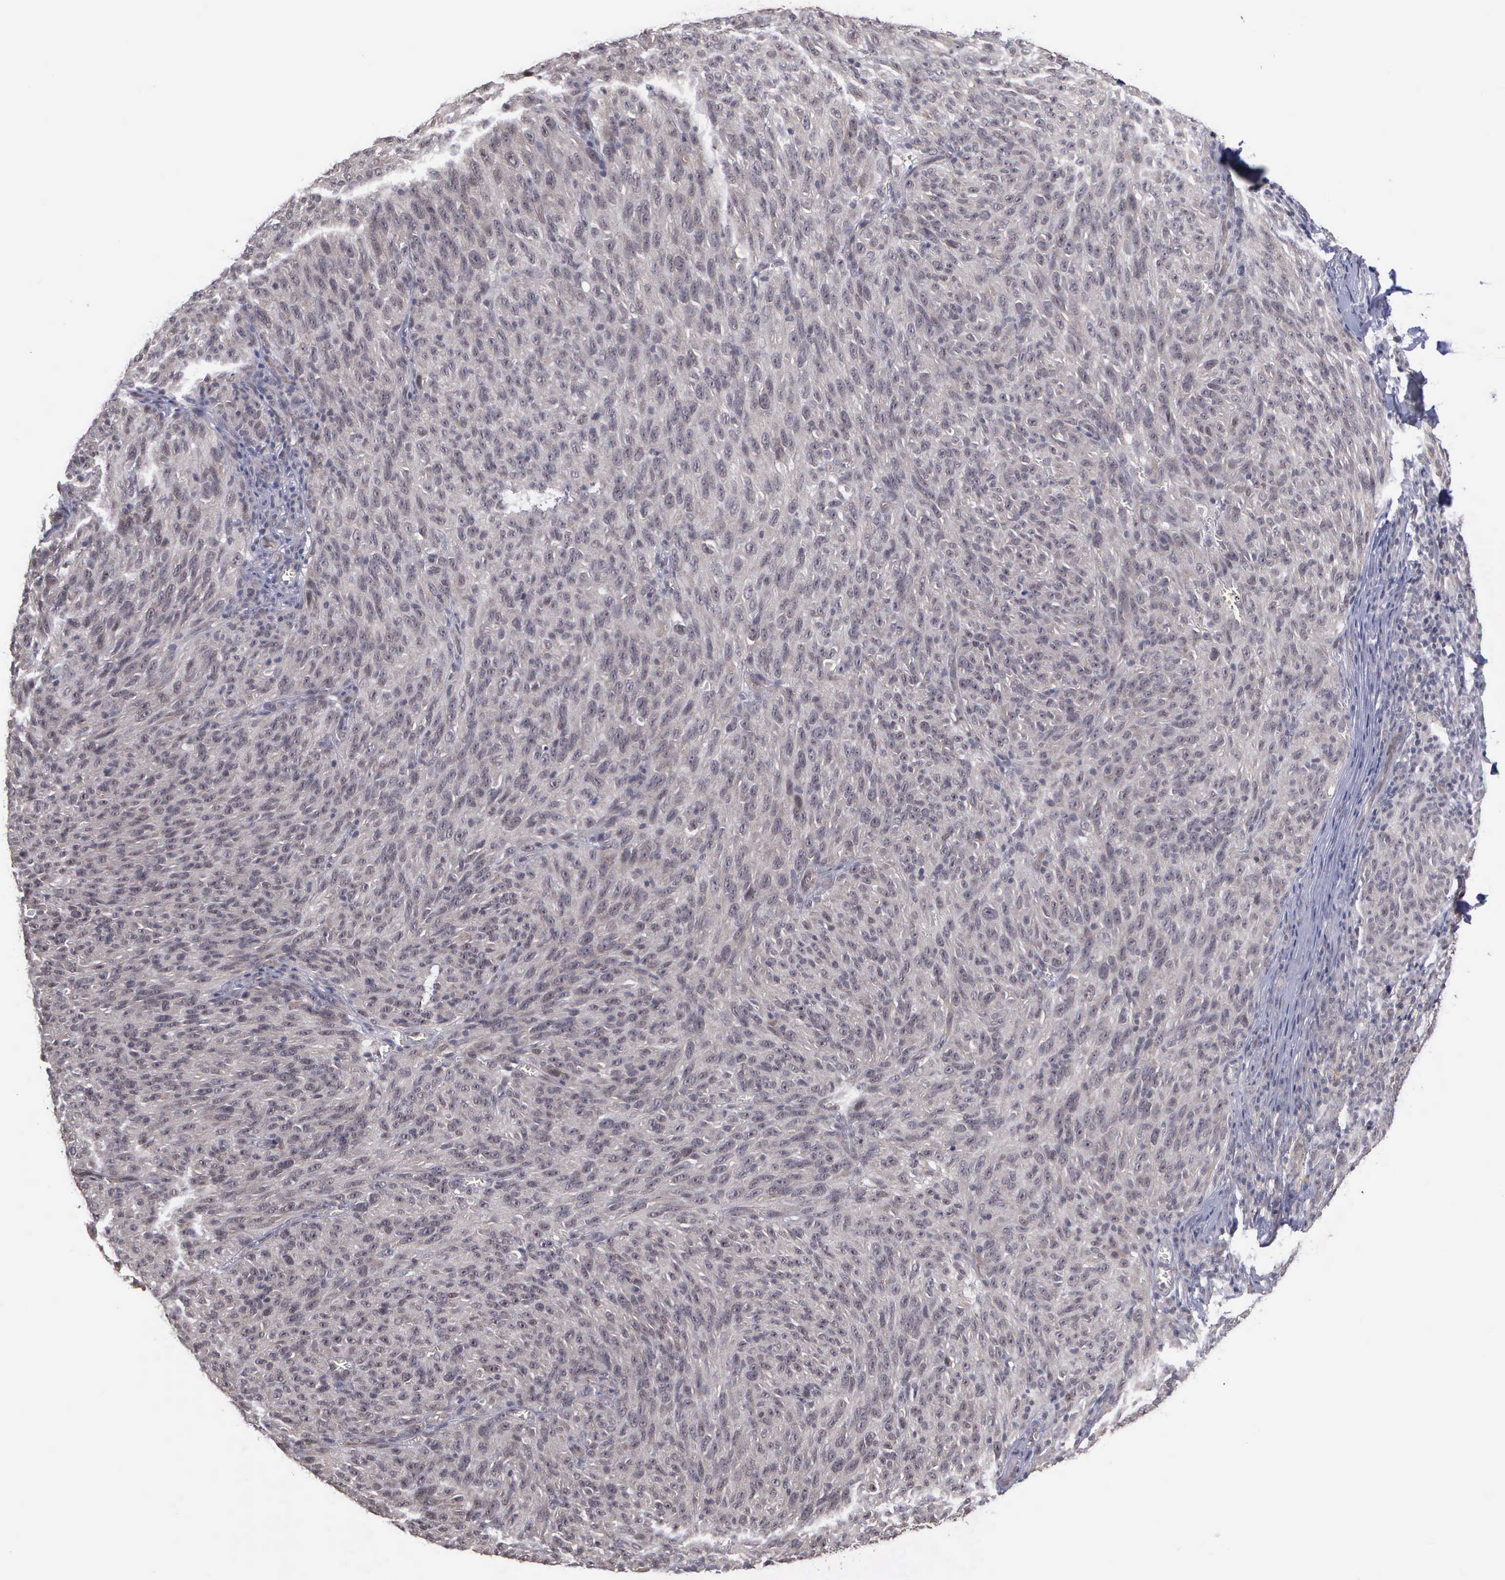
{"staining": {"intensity": "weak", "quantity": "25%-75%", "location": "cytoplasmic/membranous"}, "tissue": "melanoma", "cell_type": "Tumor cells", "image_type": "cancer", "snomed": [{"axis": "morphology", "description": "Malignant melanoma, NOS"}, {"axis": "topography", "description": "Skin"}], "caption": "This is a micrograph of immunohistochemistry (IHC) staining of malignant melanoma, which shows weak positivity in the cytoplasmic/membranous of tumor cells.", "gene": "MAP3K9", "patient": {"sex": "male", "age": 76}}